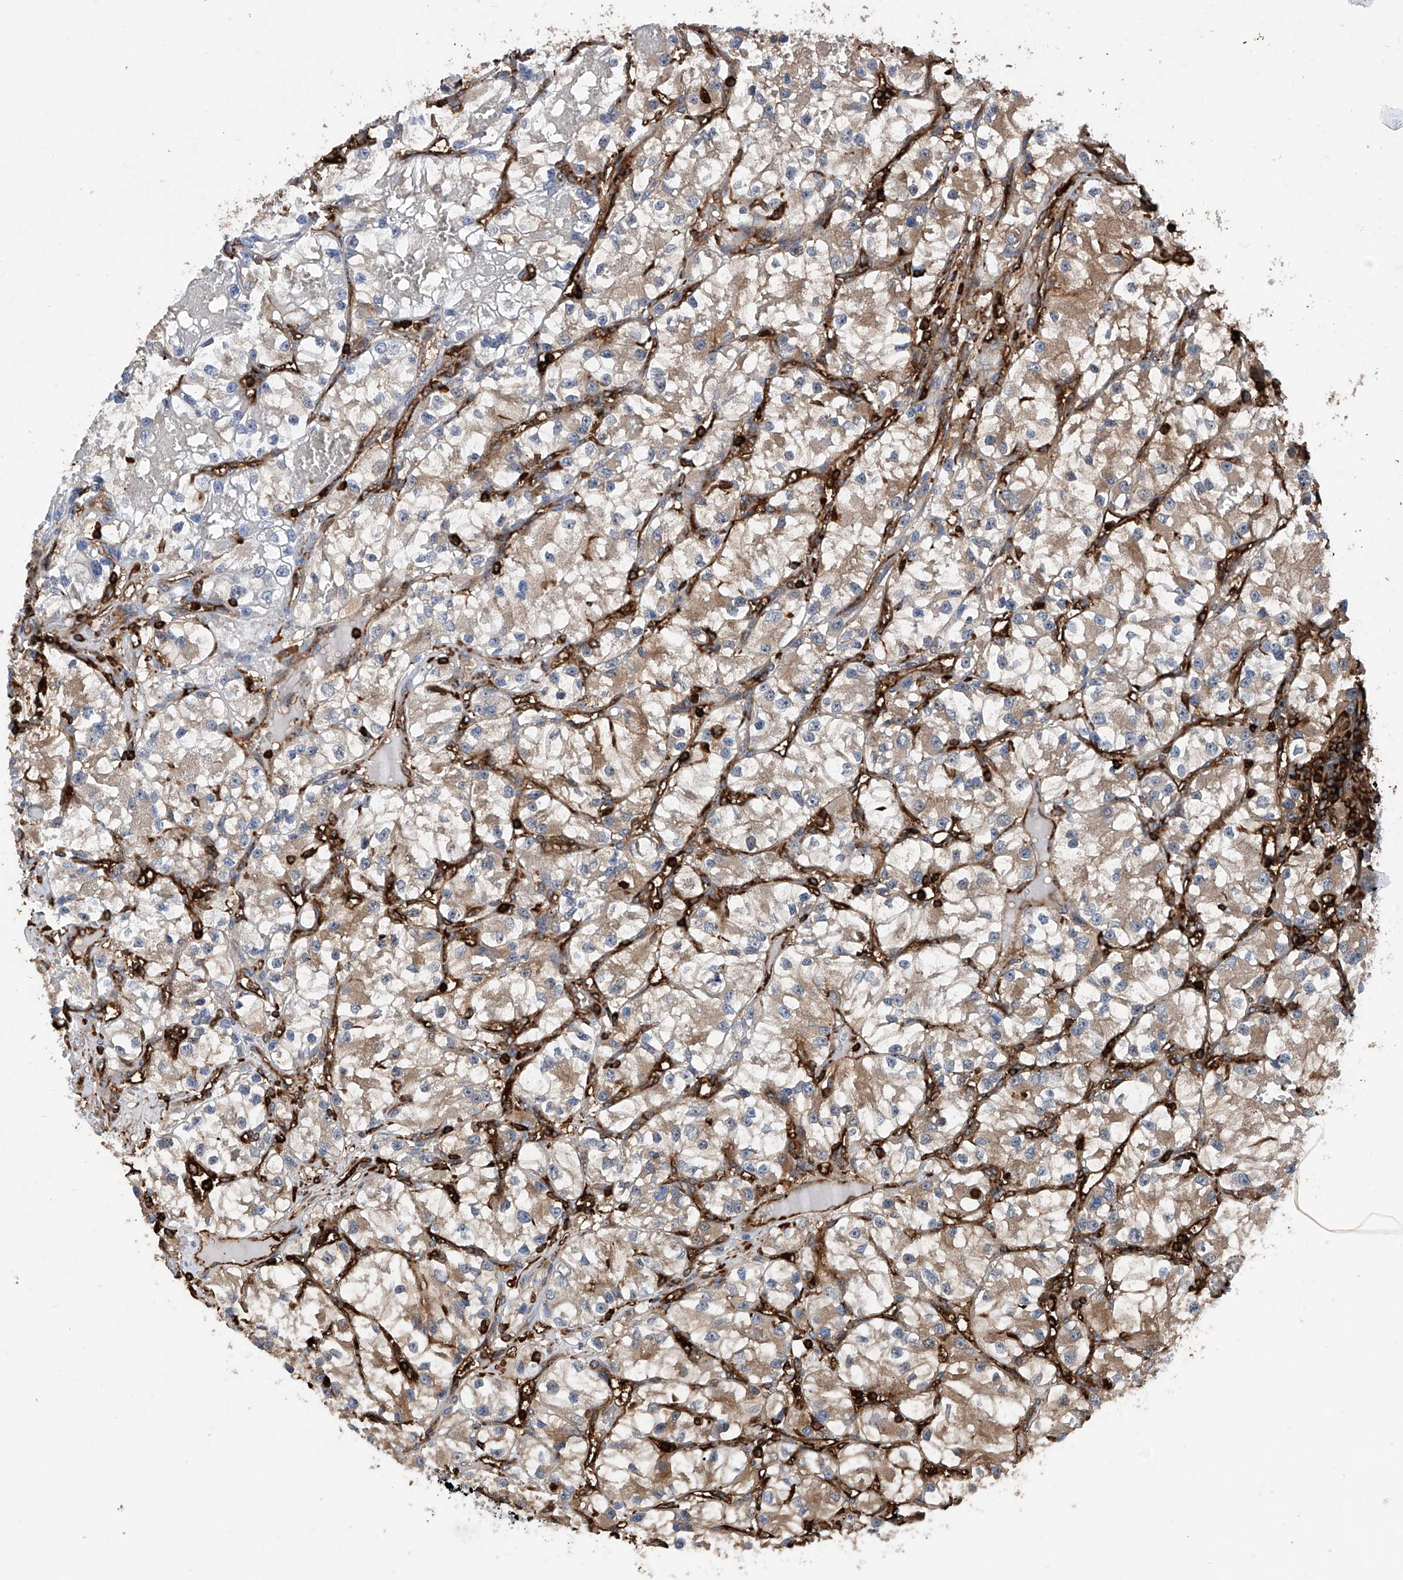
{"staining": {"intensity": "moderate", "quantity": "25%-75%", "location": "cytoplasmic/membranous"}, "tissue": "renal cancer", "cell_type": "Tumor cells", "image_type": "cancer", "snomed": [{"axis": "morphology", "description": "Adenocarcinoma, NOS"}, {"axis": "topography", "description": "Kidney"}], "caption": "Renal adenocarcinoma was stained to show a protein in brown. There is medium levels of moderate cytoplasmic/membranous expression in about 25%-75% of tumor cells. (brown staining indicates protein expression, while blue staining denotes nuclei).", "gene": "ZNF484", "patient": {"sex": "female", "age": 57}}